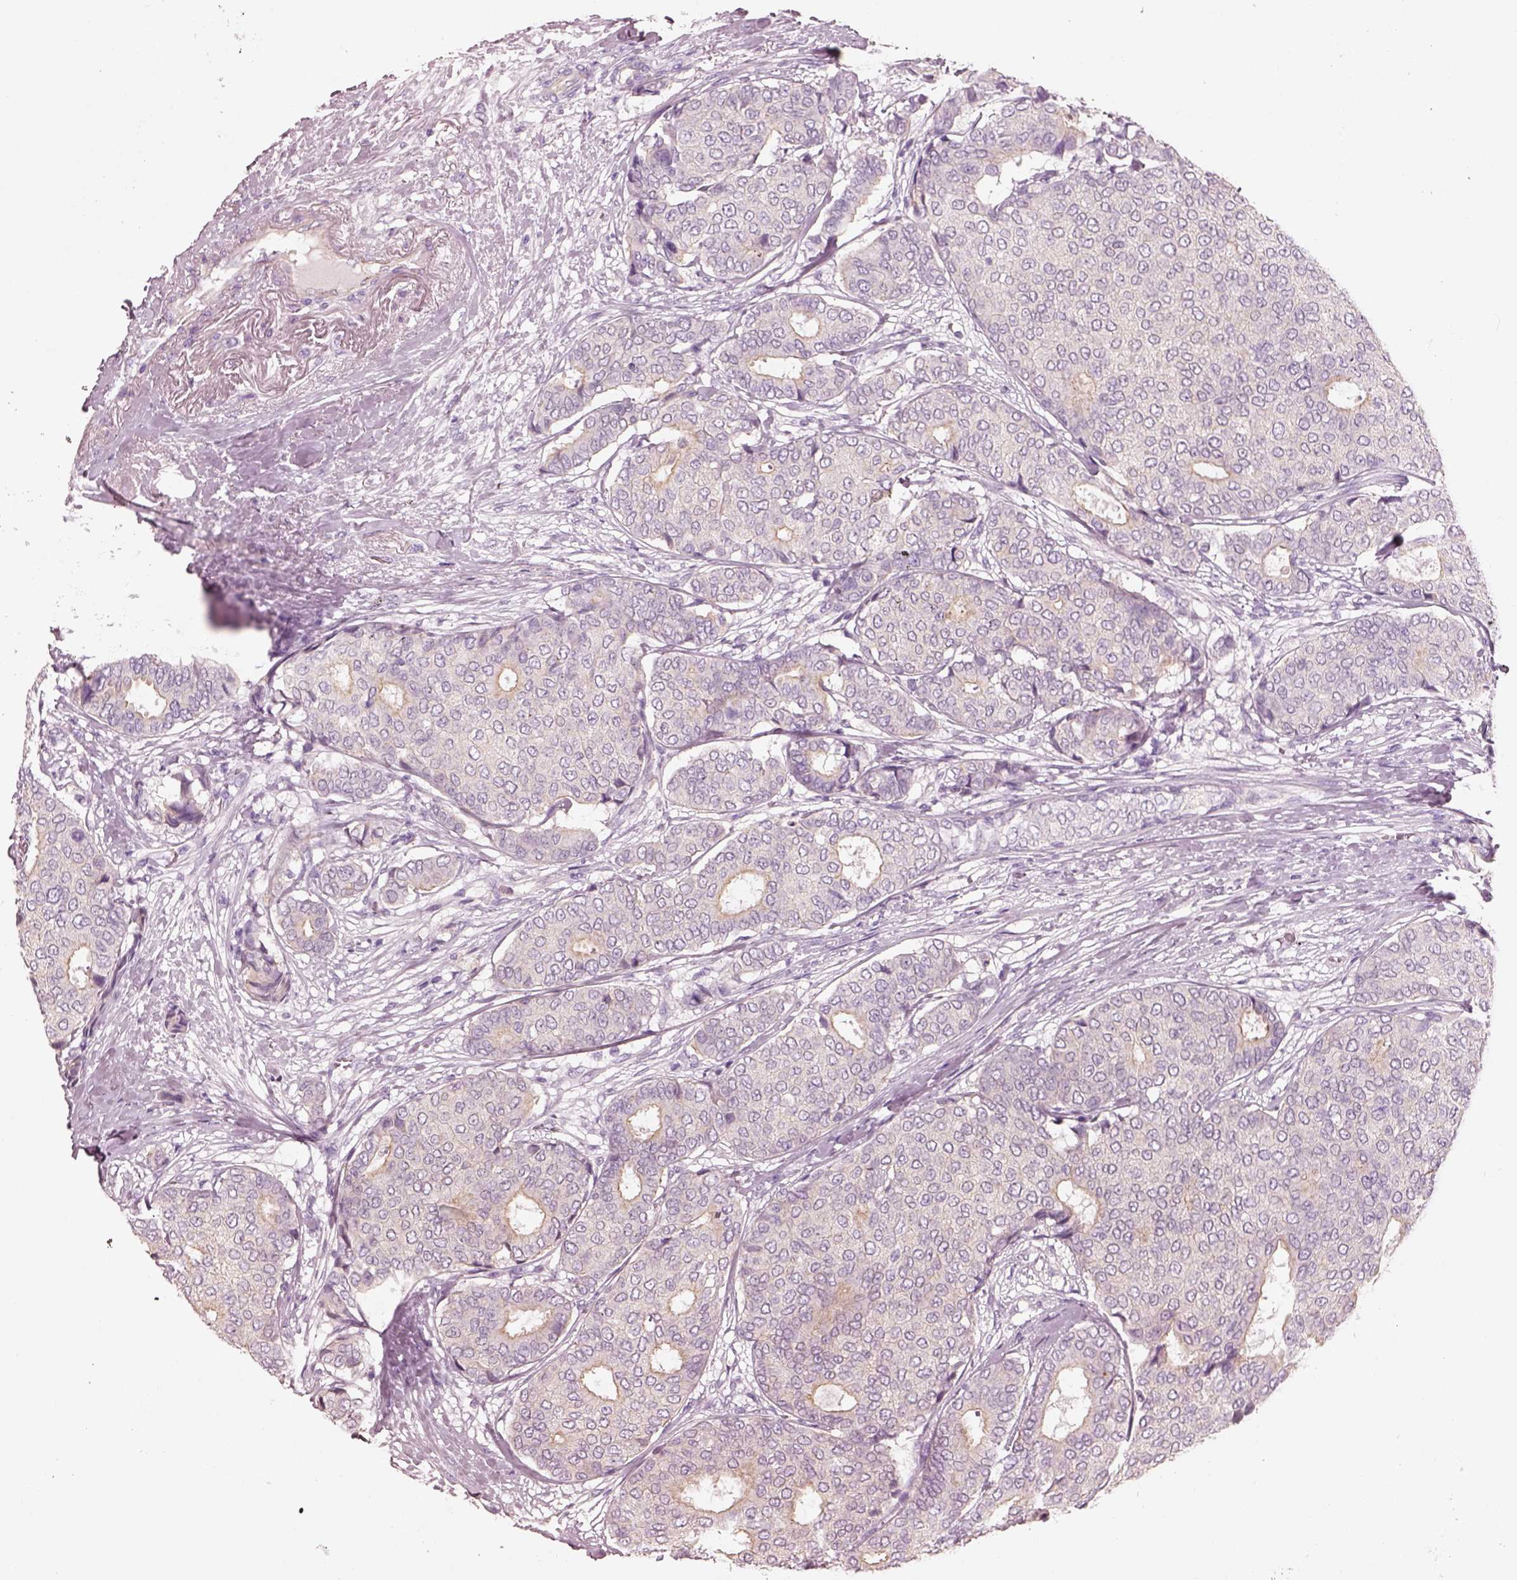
{"staining": {"intensity": "negative", "quantity": "none", "location": "none"}, "tissue": "breast cancer", "cell_type": "Tumor cells", "image_type": "cancer", "snomed": [{"axis": "morphology", "description": "Duct carcinoma"}, {"axis": "topography", "description": "Breast"}], "caption": "Immunohistochemistry (IHC) photomicrograph of neoplastic tissue: intraductal carcinoma (breast) stained with DAB (3,3'-diaminobenzidine) displays no significant protein staining in tumor cells.", "gene": "IGLL1", "patient": {"sex": "female", "age": 75}}